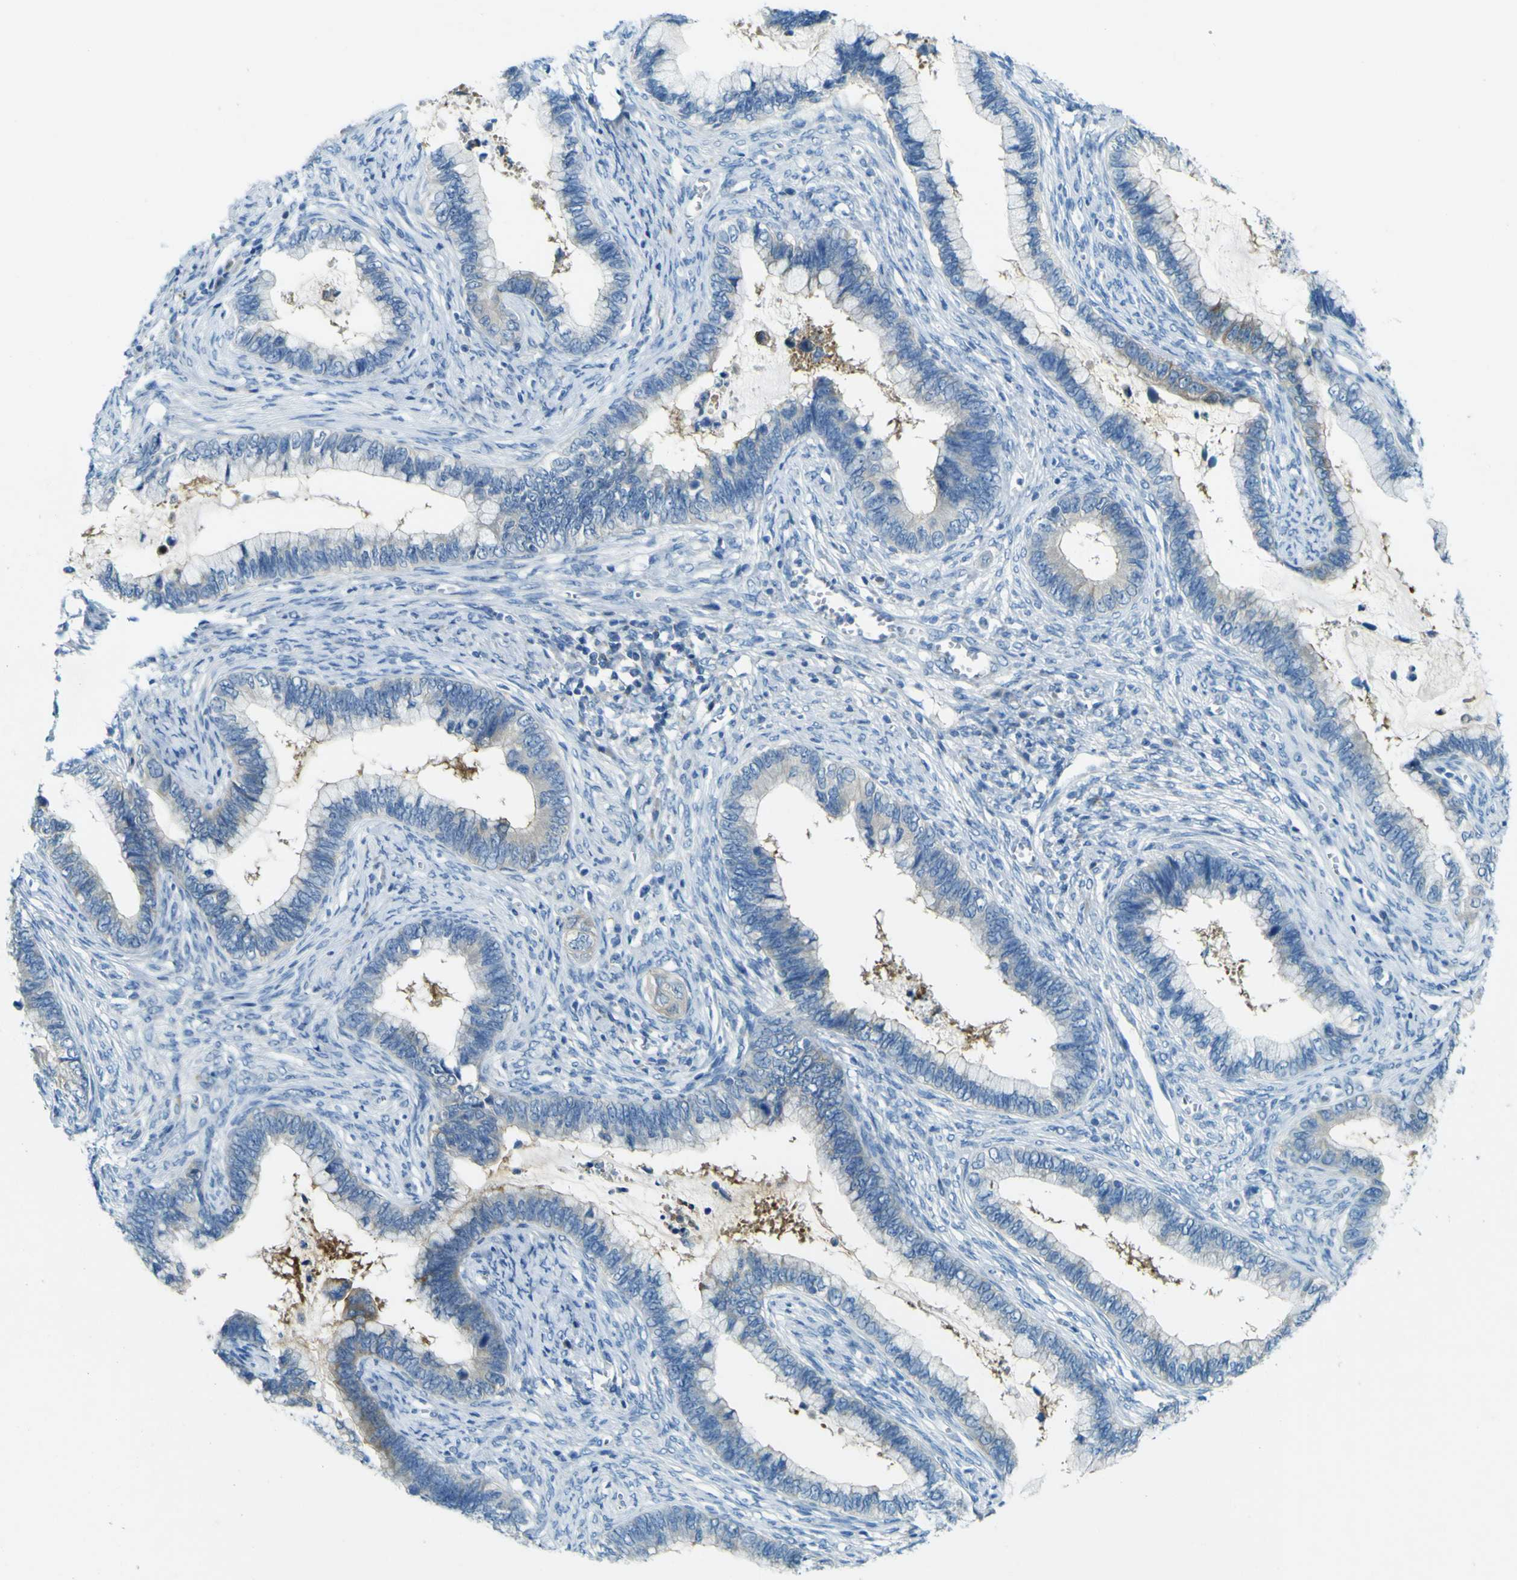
{"staining": {"intensity": "moderate", "quantity": "<25%", "location": "cytoplasmic/membranous"}, "tissue": "cervical cancer", "cell_type": "Tumor cells", "image_type": "cancer", "snomed": [{"axis": "morphology", "description": "Adenocarcinoma, NOS"}, {"axis": "topography", "description": "Cervix"}], "caption": "The image shows immunohistochemical staining of adenocarcinoma (cervical). There is moderate cytoplasmic/membranous expression is seen in about <25% of tumor cells. Using DAB (3,3'-diaminobenzidine) (brown) and hematoxylin (blue) stains, captured at high magnification using brightfield microscopy.", "gene": "SORCS1", "patient": {"sex": "female", "age": 44}}